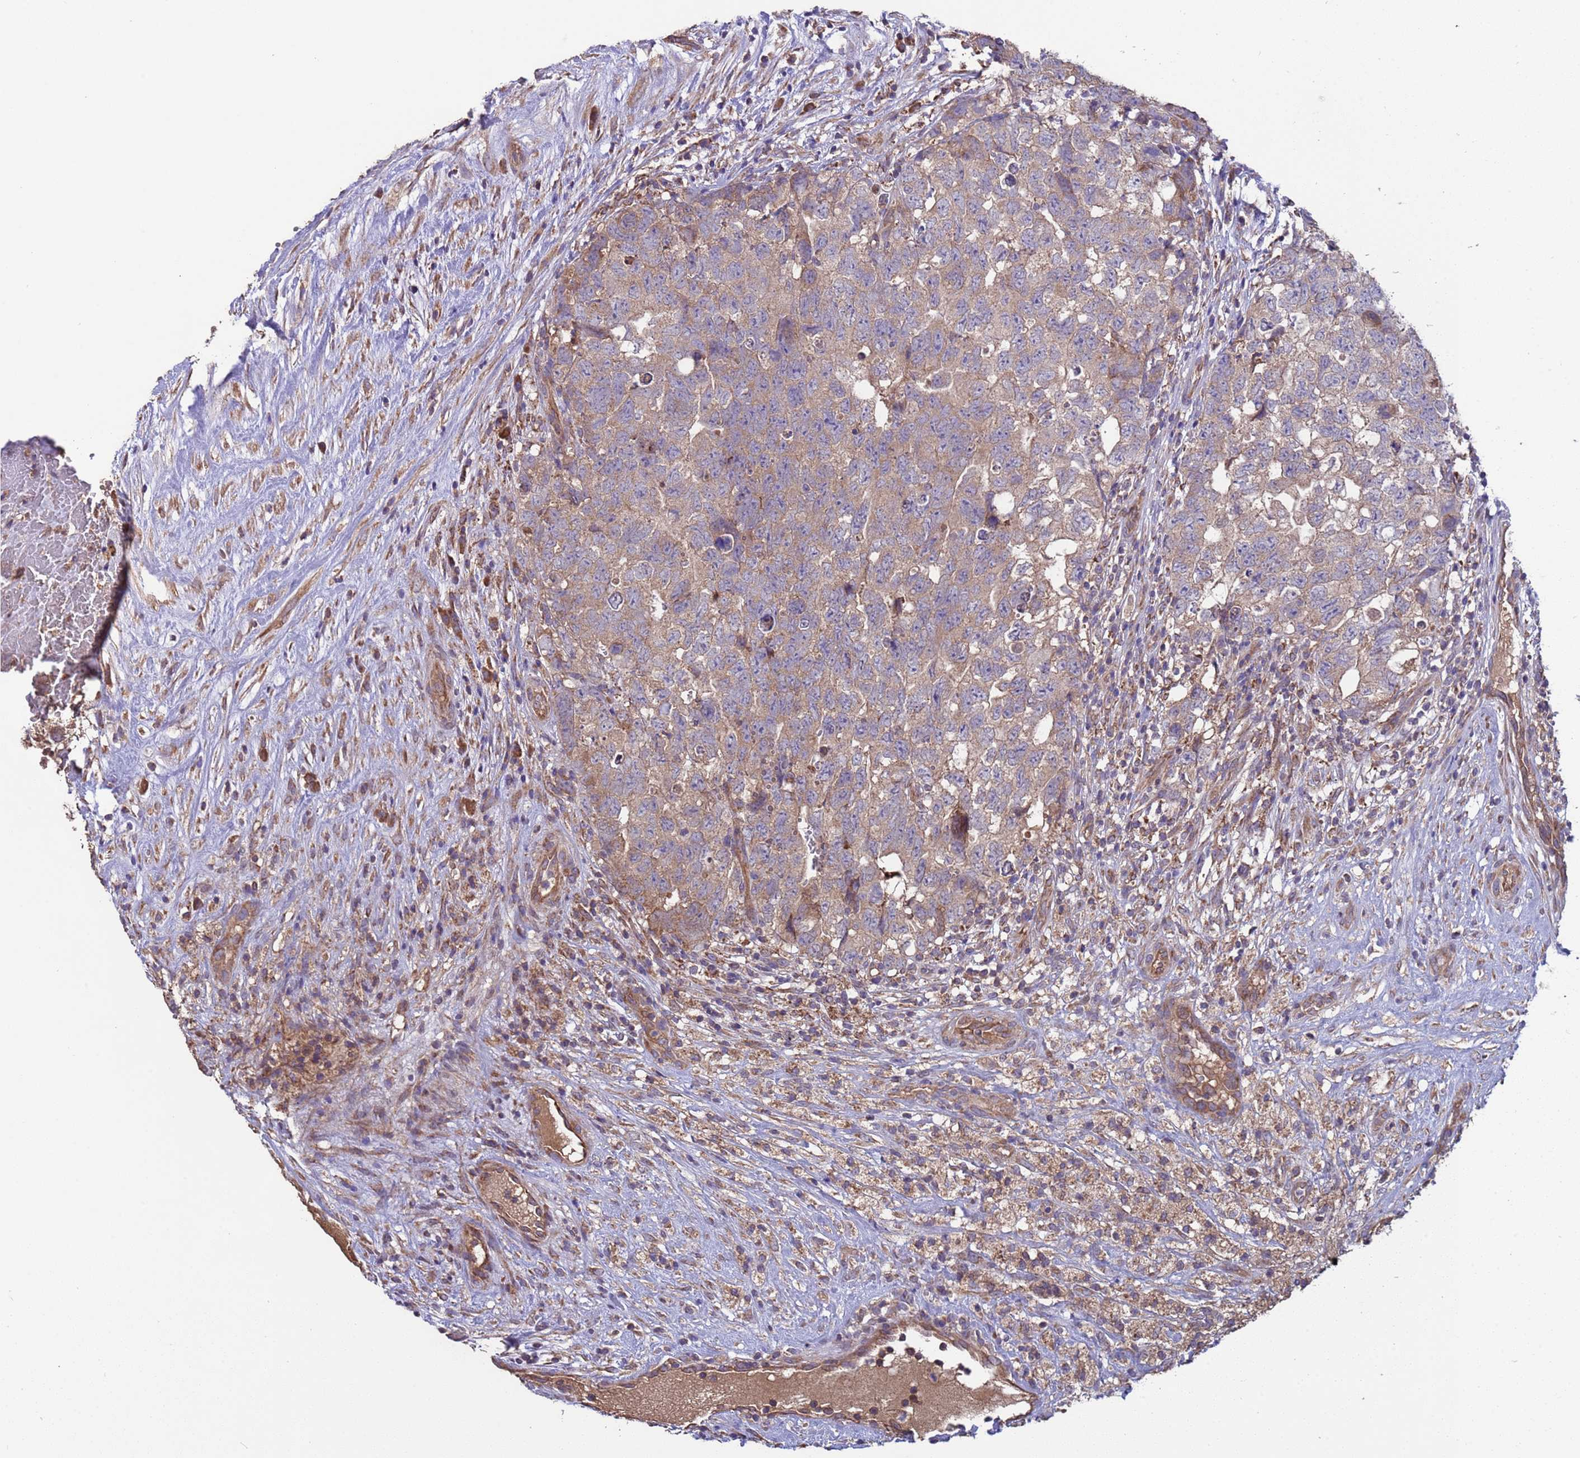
{"staining": {"intensity": "weak", "quantity": "25%-75%", "location": "cytoplasmic/membranous"}, "tissue": "testis cancer", "cell_type": "Tumor cells", "image_type": "cancer", "snomed": [{"axis": "morphology", "description": "Seminoma, NOS"}, {"axis": "morphology", "description": "Carcinoma, Embryonal, NOS"}, {"axis": "topography", "description": "Testis"}], "caption": "This is an image of immunohistochemistry staining of testis cancer, which shows weak staining in the cytoplasmic/membranous of tumor cells.", "gene": "EEF1AKMT1", "patient": {"sex": "male", "age": 29}}